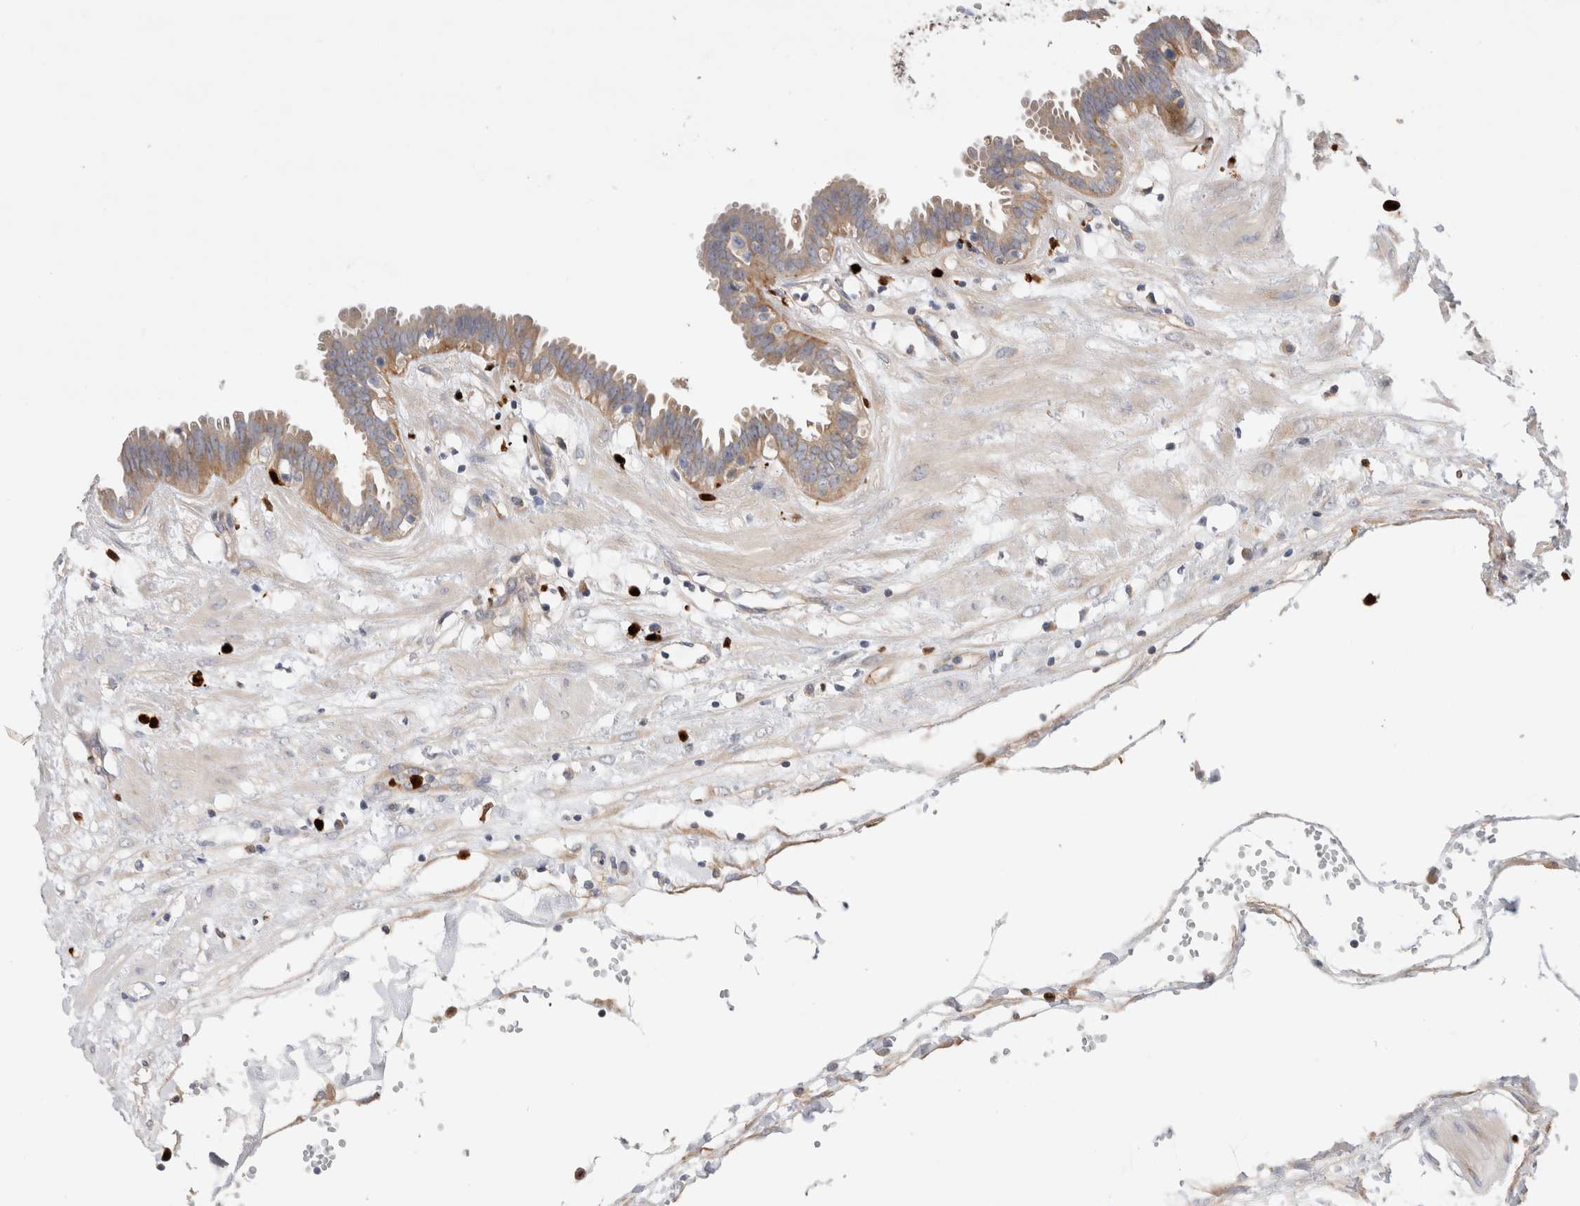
{"staining": {"intensity": "weak", "quantity": ">75%", "location": "cytoplasmic/membranous"}, "tissue": "fallopian tube", "cell_type": "Glandular cells", "image_type": "normal", "snomed": [{"axis": "morphology", "description": "Normal tissue, NOS"}, {"axis": "topography", "description": "Fallopian tube"}, {"axis": "topography", "description": "Placenta"}], "caption": "Protein staining demonstrates weak cytoplasmic/membranous expression in about >75% of glandular cells in unremarkable fallopian tube.", "gene": "NXT2", "patient": {"sex": "female", "age": 32}}